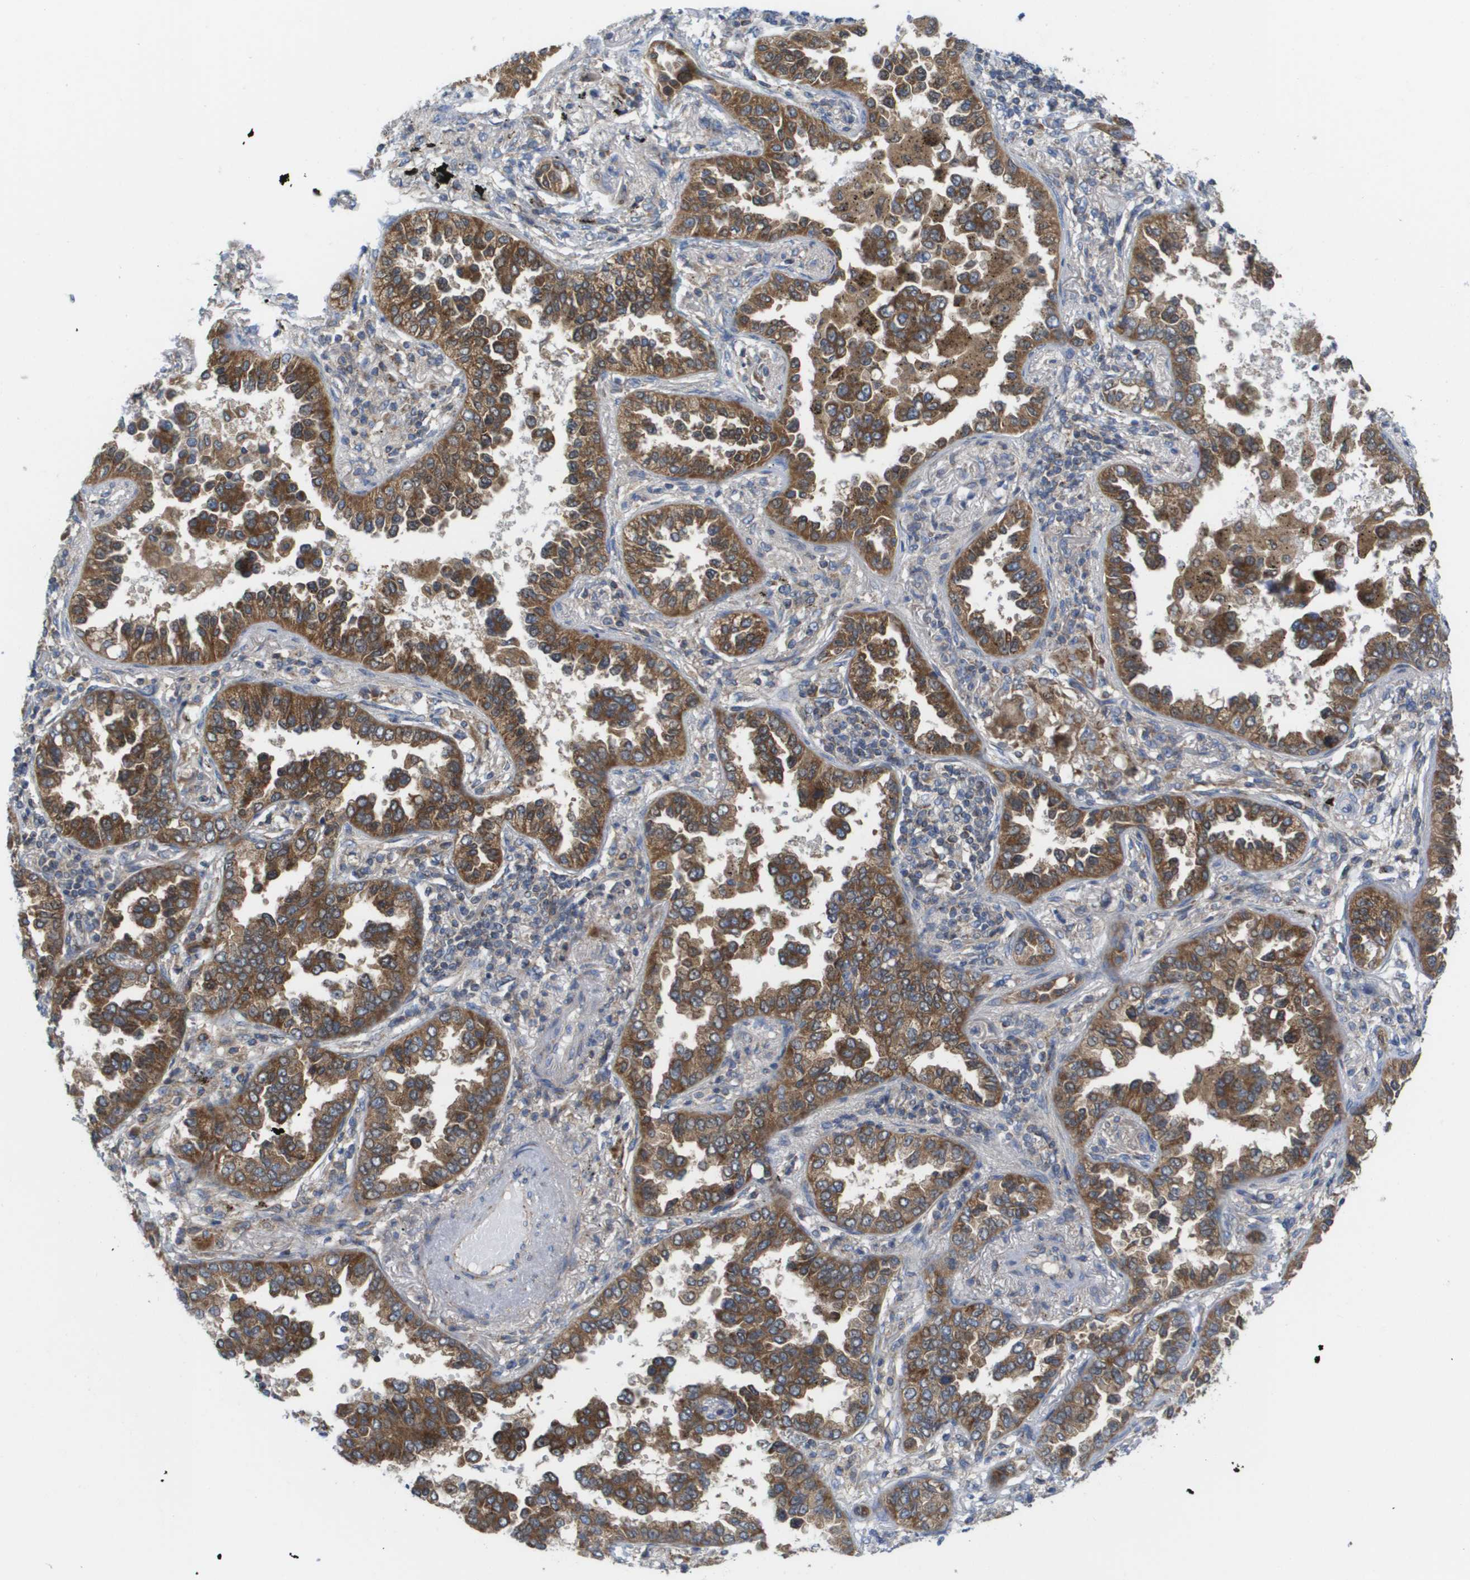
{"staining": {"intensity": "strong", "quantity": ">75%", "location": "cytoplasmic/membranous"}, "tissue": "lung cancer", "cell_type": "Tumor cells", "image_type": "cancer", "snomed": [{"axis": "morphology", "description": "Normal tissue, NOS"}, {"axis": "morphology", "description": "Adenocarcinoma, NOS"}, {"axis": "topography", "description": "Lung"}], "caption": "Immunohistochemistry (IHC) of human lung cancer (adenocarcinoma) shows high levels of strong cytoplasmic/membranous expression in about >75% of tumor cells.", "gene": "FIS1", "patient": {"sex": "male", "age": 59}}